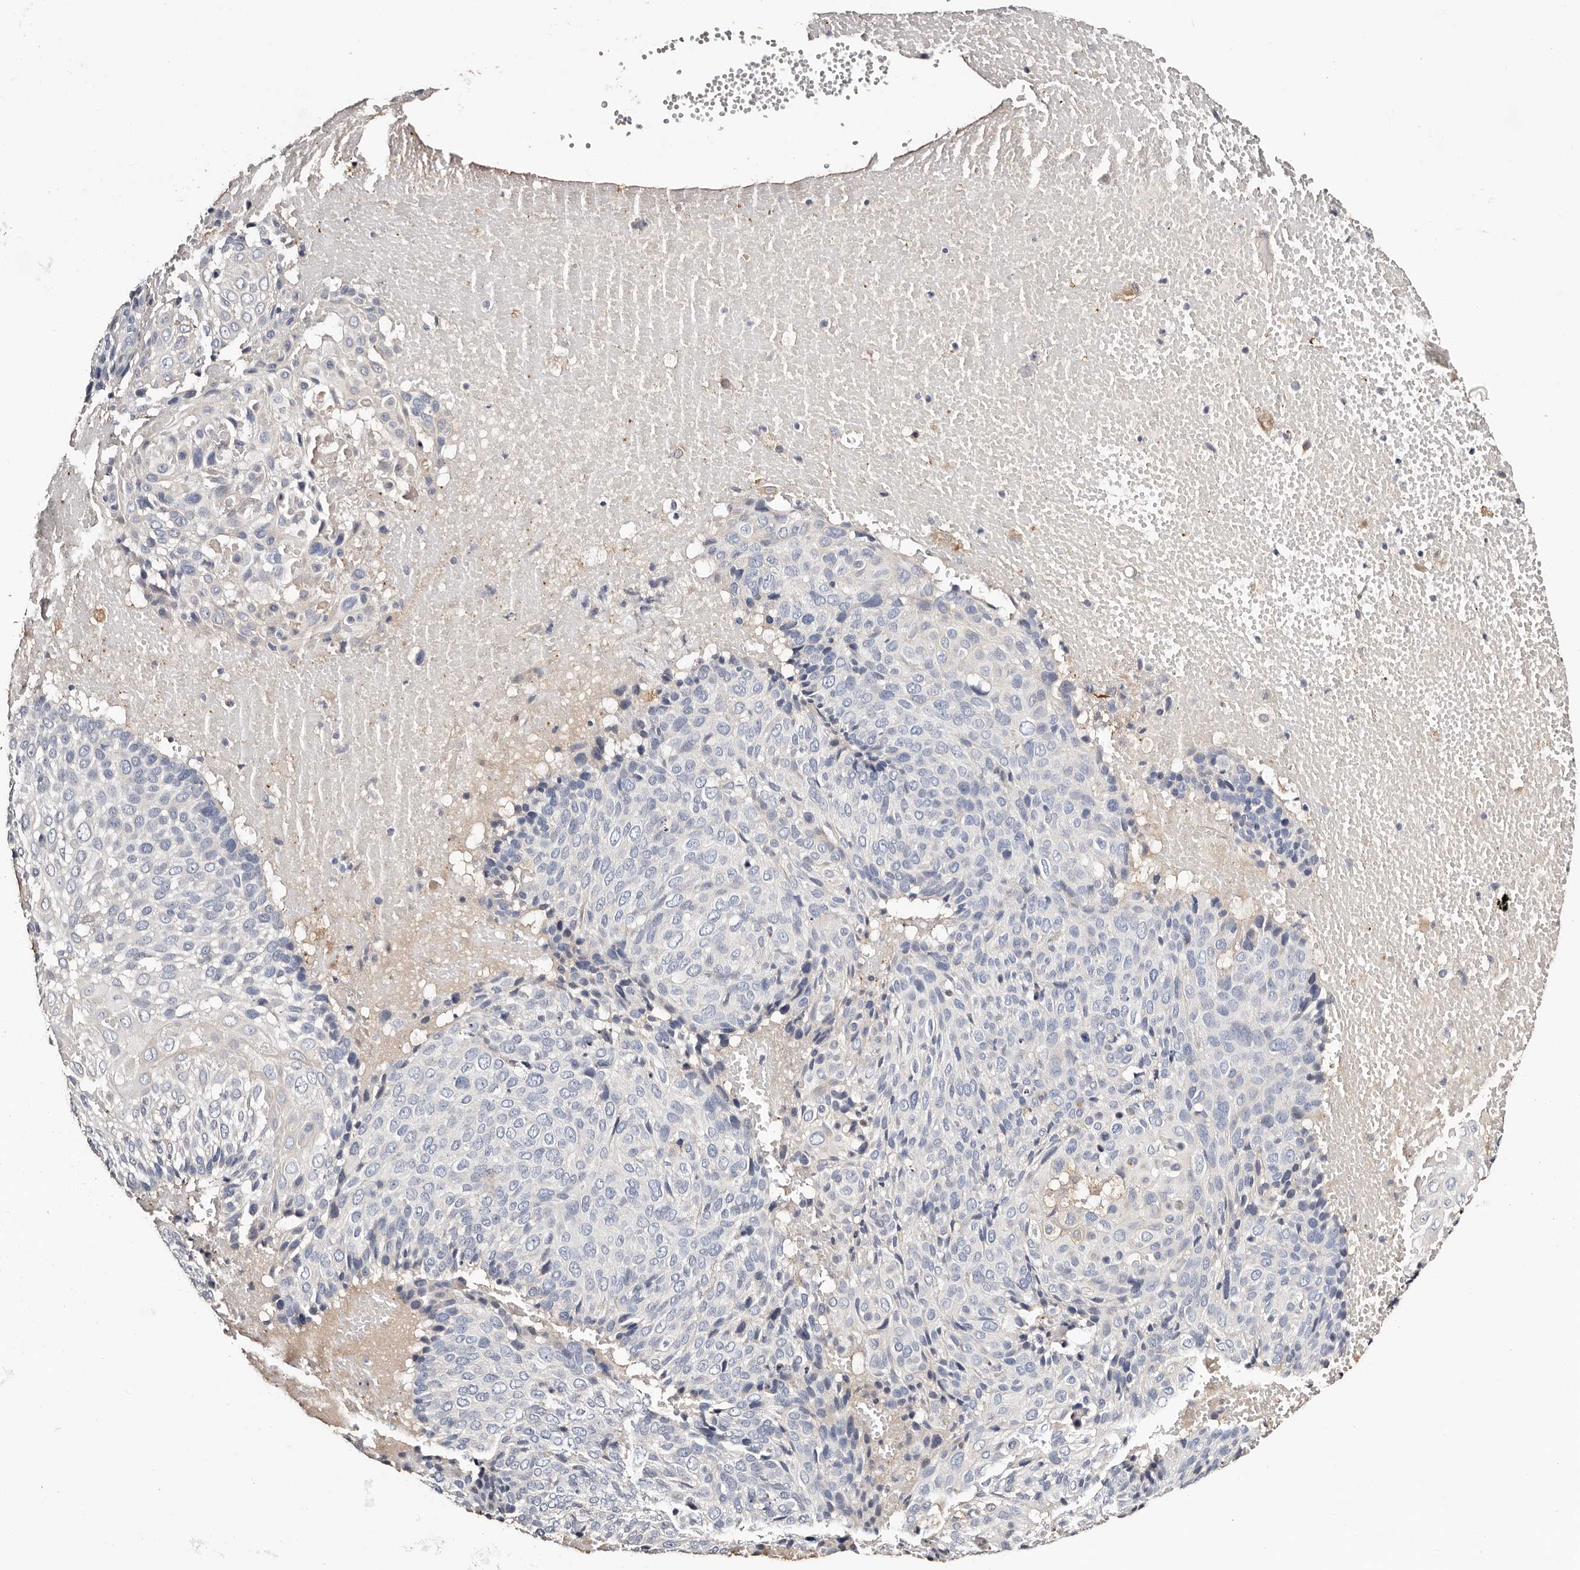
{"staining": {"intensity": "negative", "quantity": "none", "location": "none"}, "tissue": "cervical cancer", "cell_type": "Tumor cells", "image_type": "cancer", "snomed": [{"axis": "morphology", "description": "Squamous cell carcinoma, NOS"}, {"axis": "topography", "description": "Cervix"}], "caption": "This image is of cervical squamous cell carcinoma stained with immunohistochemistry (IHC) to label a protein in brown with the nuclei are counter-stained blue. There is no expression in tumor cells. Brightfield microscopy of immunohistochemistry (IHC) stained with DAB (3,3'-diaminobenzidine) (brown) and hematoxylin (blue), captured at high magnification.", "gene": "TGM2", "patient": {"sex": "female", "age": 74}}